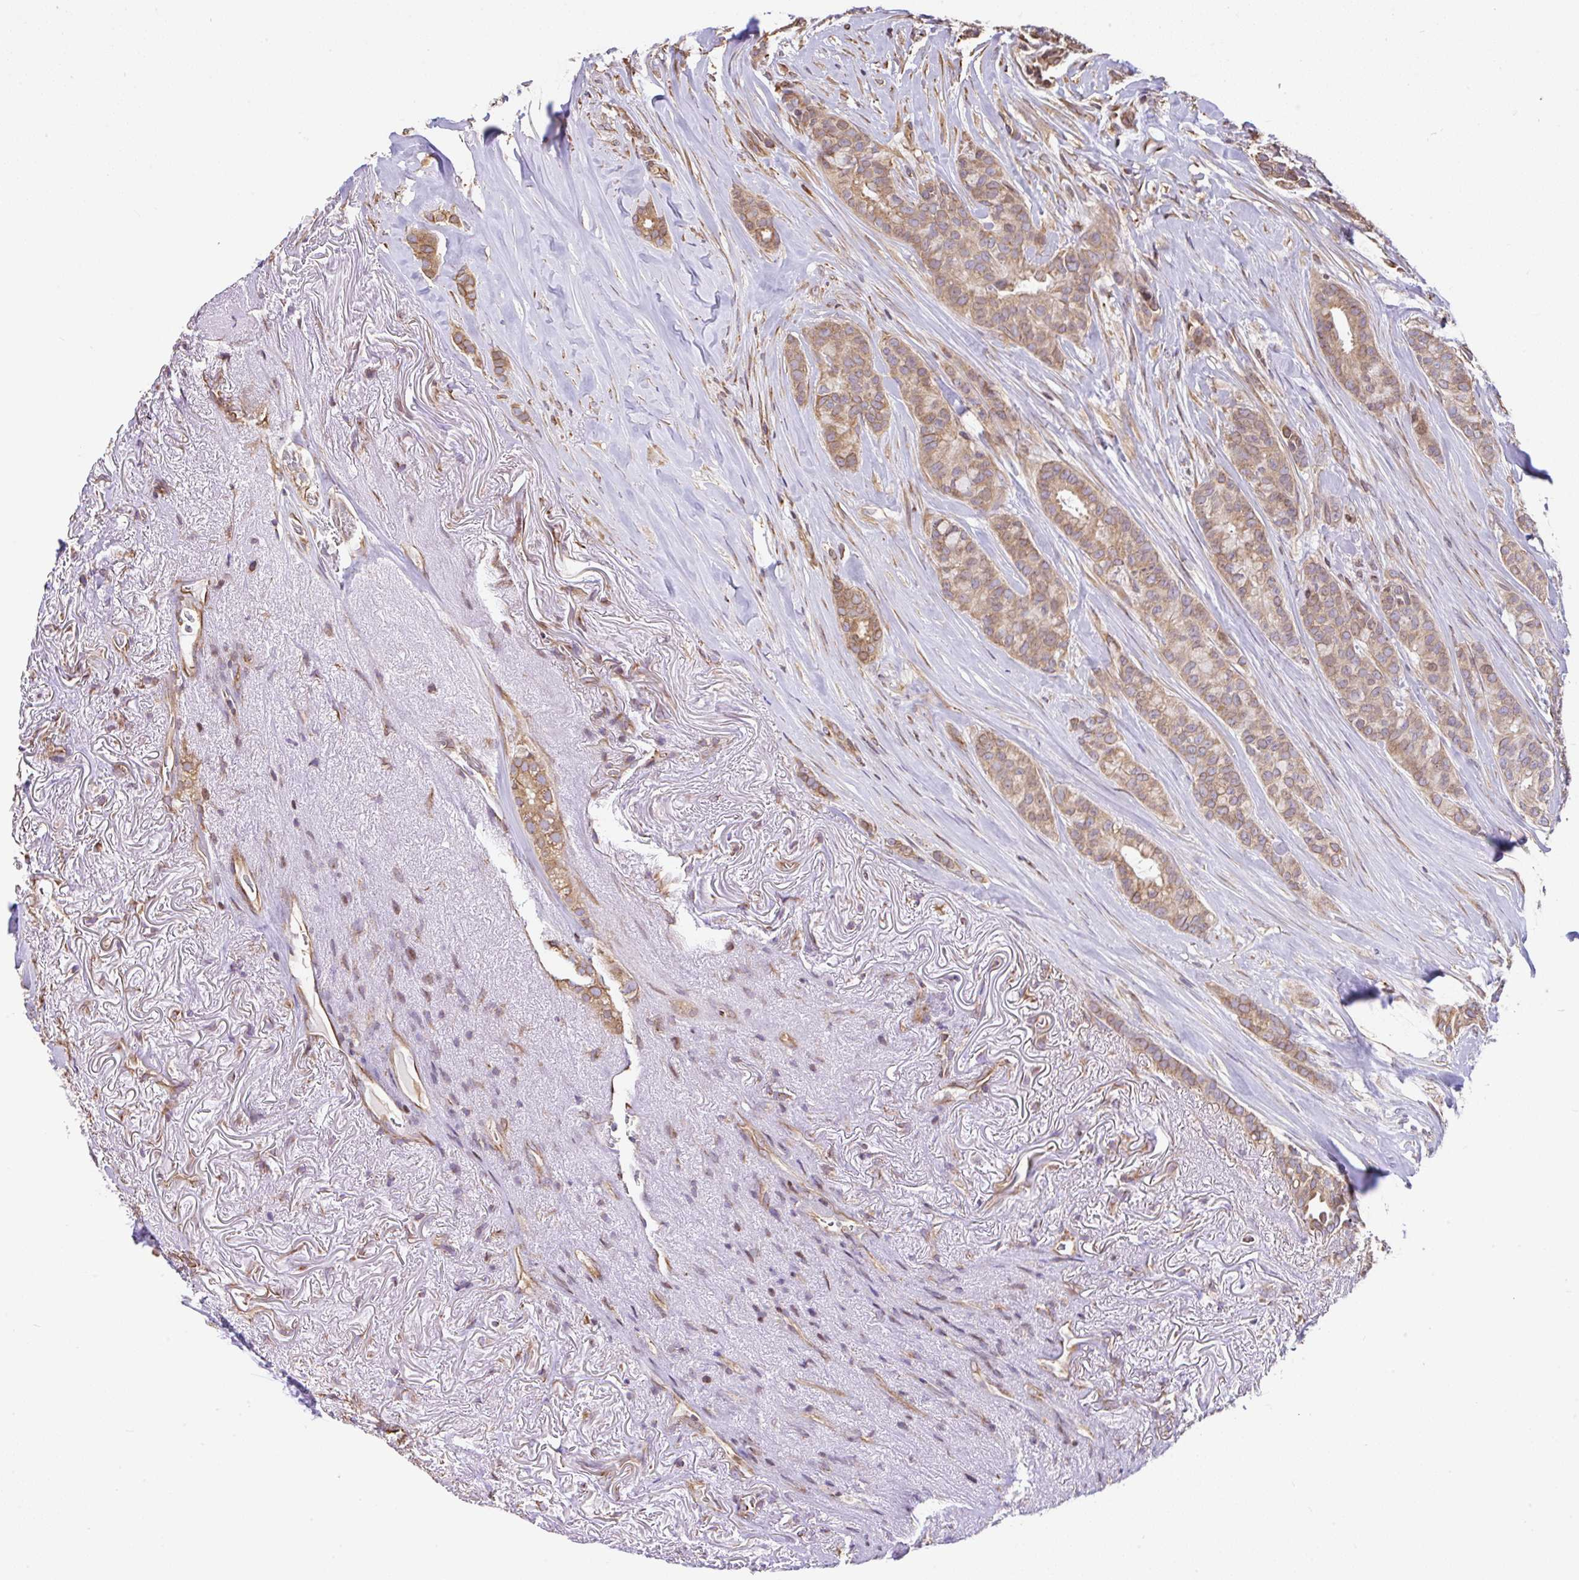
{"staining": {"intensity": "moderate", "quantity": ">75%", "location": "cytoplasmic/membranous"}, "tissue": "breast cancer", "cell_type": "Tumor cells", "image_type": "cancer", "snomed": [{"axis": "morphology", "description": "Duct carcinoma"}, {"axis": "topography", "description": "Breast"}], "caption": "DAB (3,3'-diaminobenzidine) immunohistochemical staining of human breast intraductal carcinoma shows moderate cytoplasmic/membranous protein expression in approximately >75% of tumor cells. (brown staining indicates protein expression, while blue staining denotes nuclei).", "gene": "FIGNL1", "patient": {"sex": "female", "age": 84}}